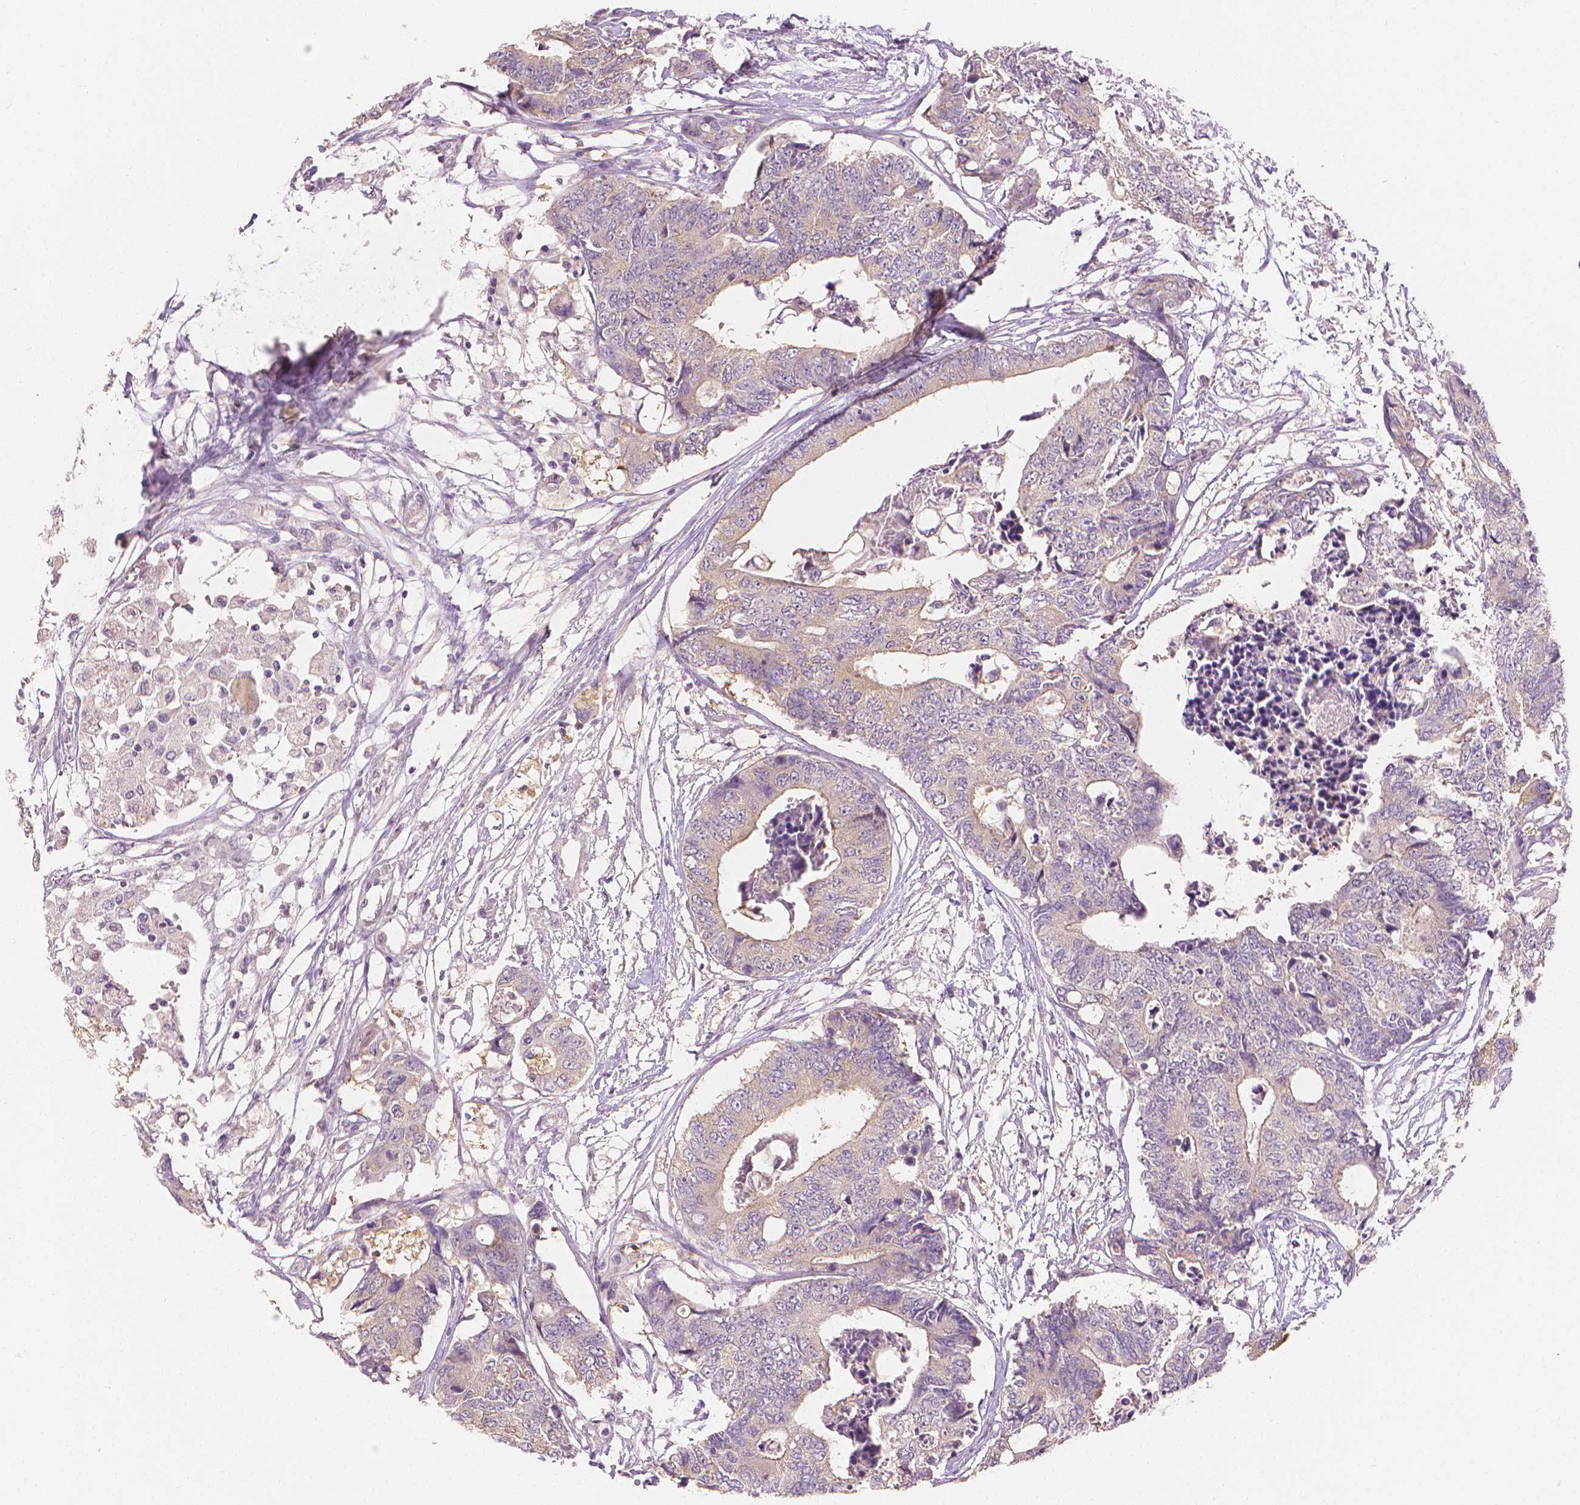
{"staining": {"intensity": "weak", "quantity": ">75%", "location": "cytoplasmic/membranous"}, "tissue": "colorectal cancer", "cell_type": "Tumor cells", "image_type": "cancer", "snomed": [{"axis": "morphology", "description": "Adenocarcinoma, NOS"}, {"axis": "topography", "description": "Colon"}], "caption": "Brown immunohistochemical staining in human colorectal adenocarcinoma demonstrates weak cytoplasmic/membranous staining in approximately >75% of tumor cells. Using DAB (3,3'-diaminobenzidine) (brown) and hematoxylin (blue) stains, captured at high magnification using brightfield microscopy.", "gene": "FASN", "patient": {"sex": "female", "age": 48}}